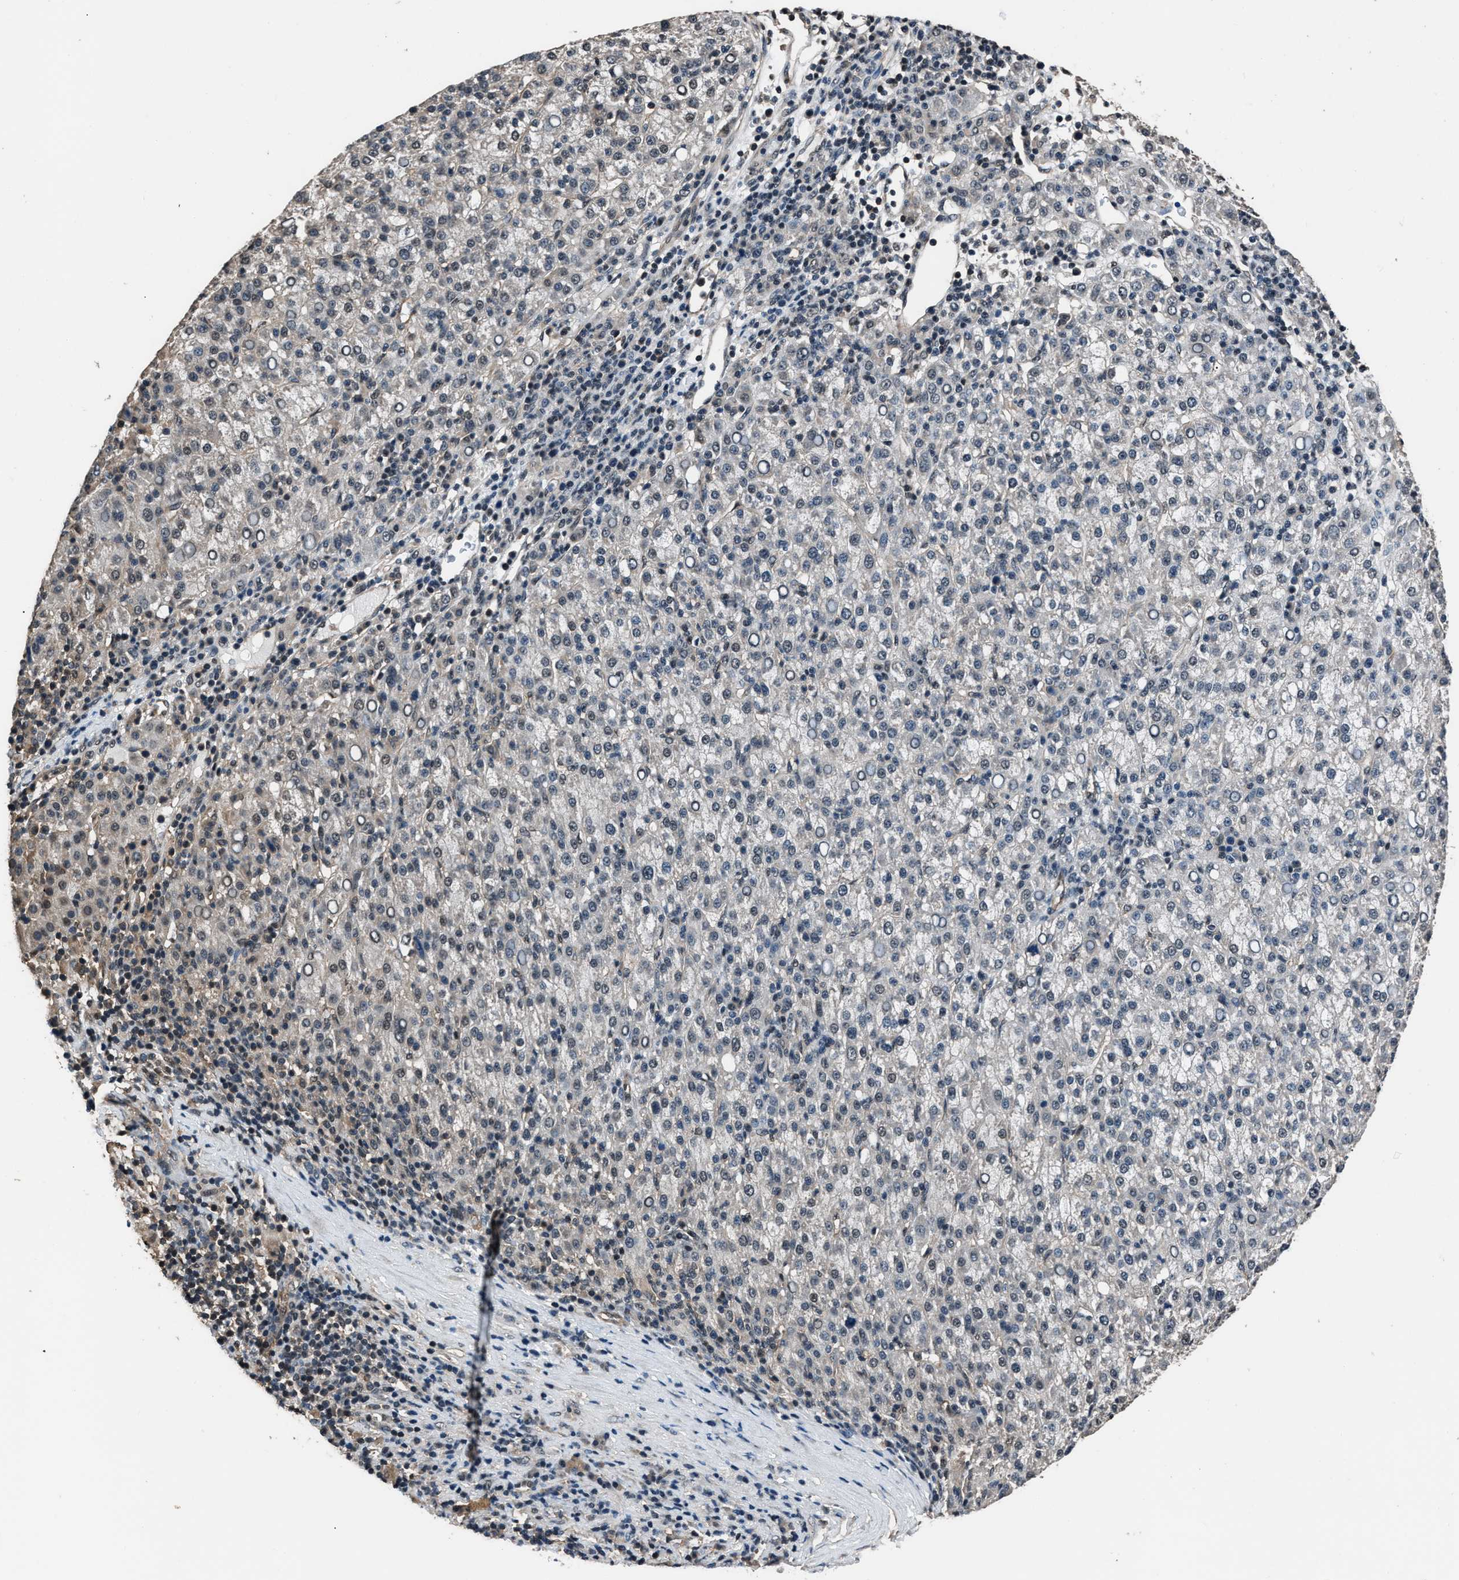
{"staining": {"intensity": "negative", "quantity": "none", "location": "none"}, "tissue": "liver cancer", "cell_type": "Tumor cells", "image_type": "cancer", "snomed": [{"axis": "morphology", "description": "Carcinoma, Hepatocellular, NOS"}, {"axis": "topography", "description": "Liver"}], "caption": "The histopathology image shows no significant expression in tumor cells of hepatocellular carcinoma (liver).", "gene": "DFFA", "patient": {"sex": "female", "age": 58}}